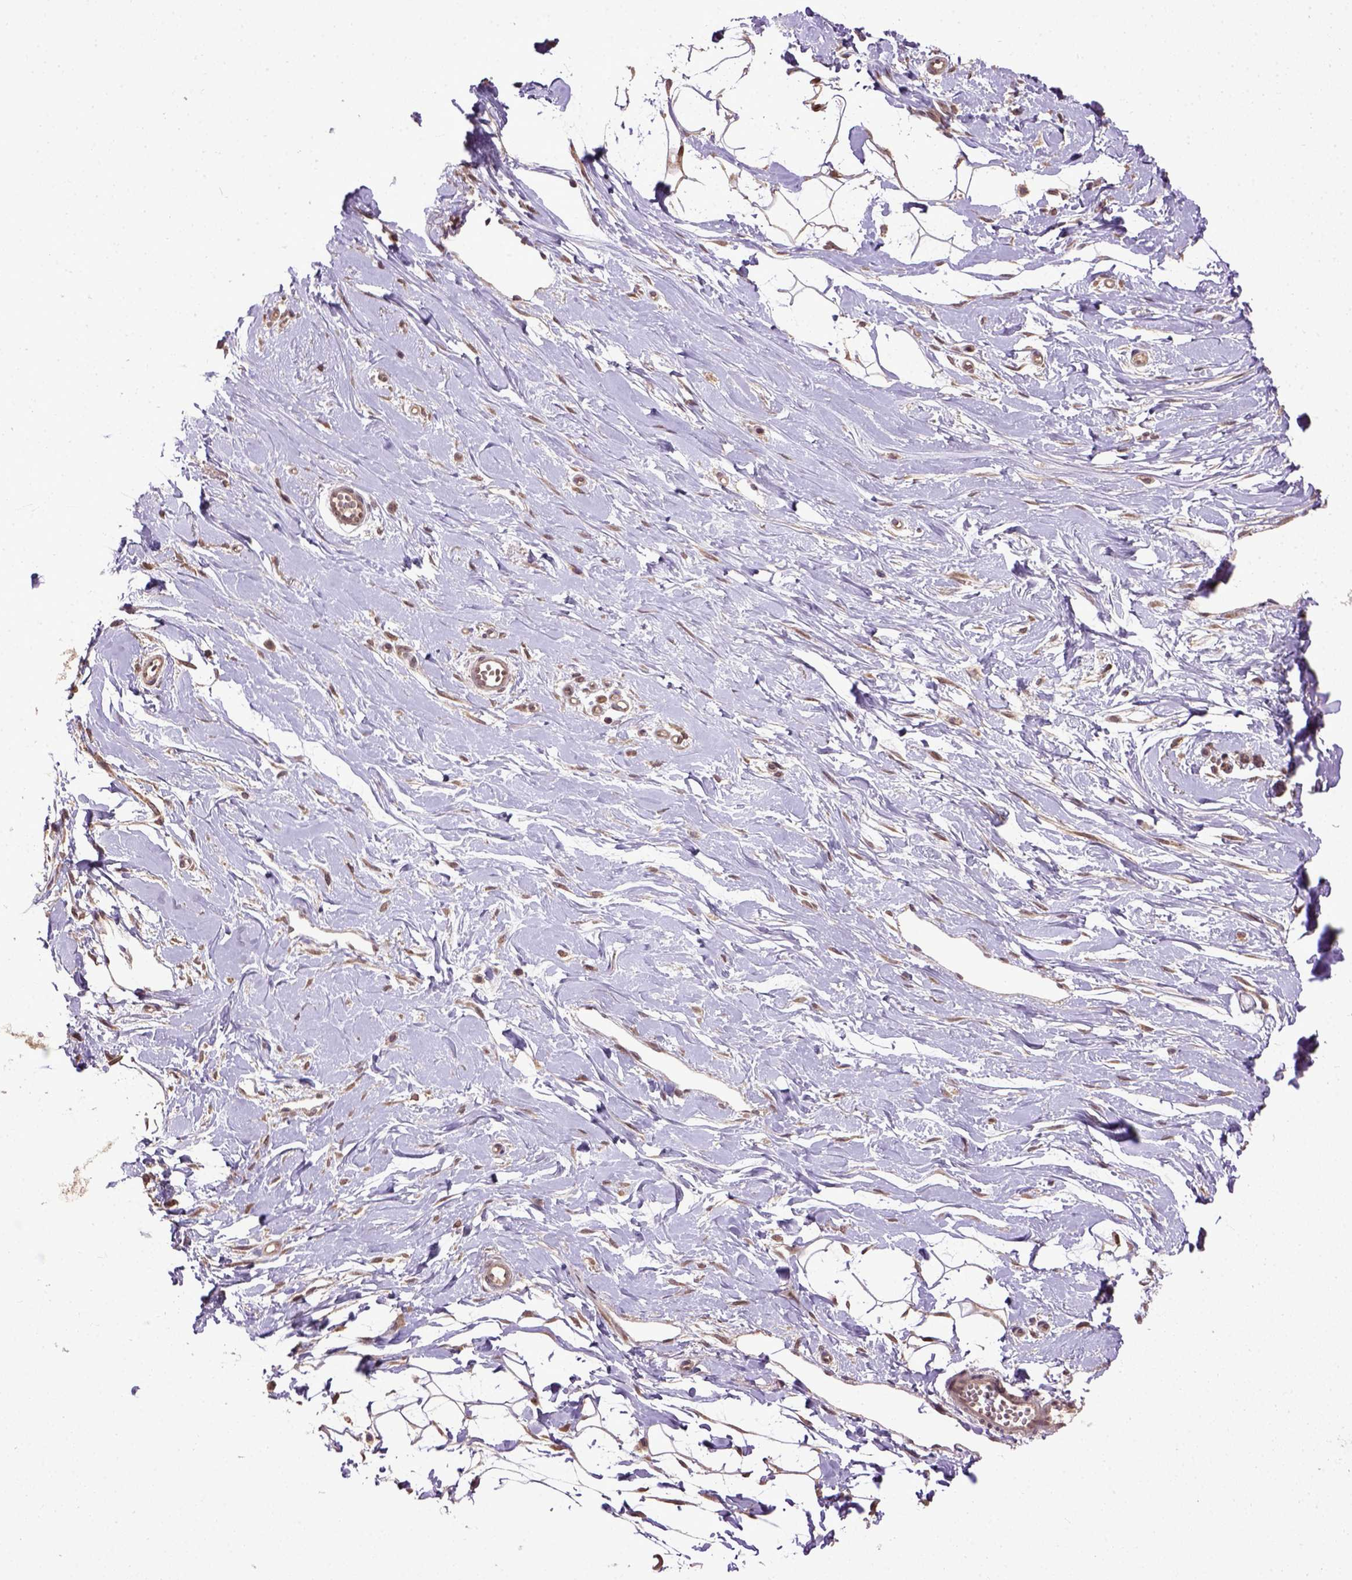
{"staining": {"intensity": "moderate", "quantity": ">75%", "location": "cytoplasmic/membranous,nuclear"}, "tissue": "breast", "cell_type": "Adipocytes", "image_type": "normal", "snomed": [{"axis": "morphology", "description": "Normal tissue, NOS"}, {"axis": "topography", "description": "Breast"}], "caption": "IHC image of unremarkable breast: breast stained using IHC demonstrates medium levels of moderate protein expression localized specifically in the cytoplasmic/membranous,nuclear of adipocytes, appearing as a cytoplasmic/membranous,nuclear brown color.", "gene": "UBA3", "patient": {"sex": "female", "age": 49}}